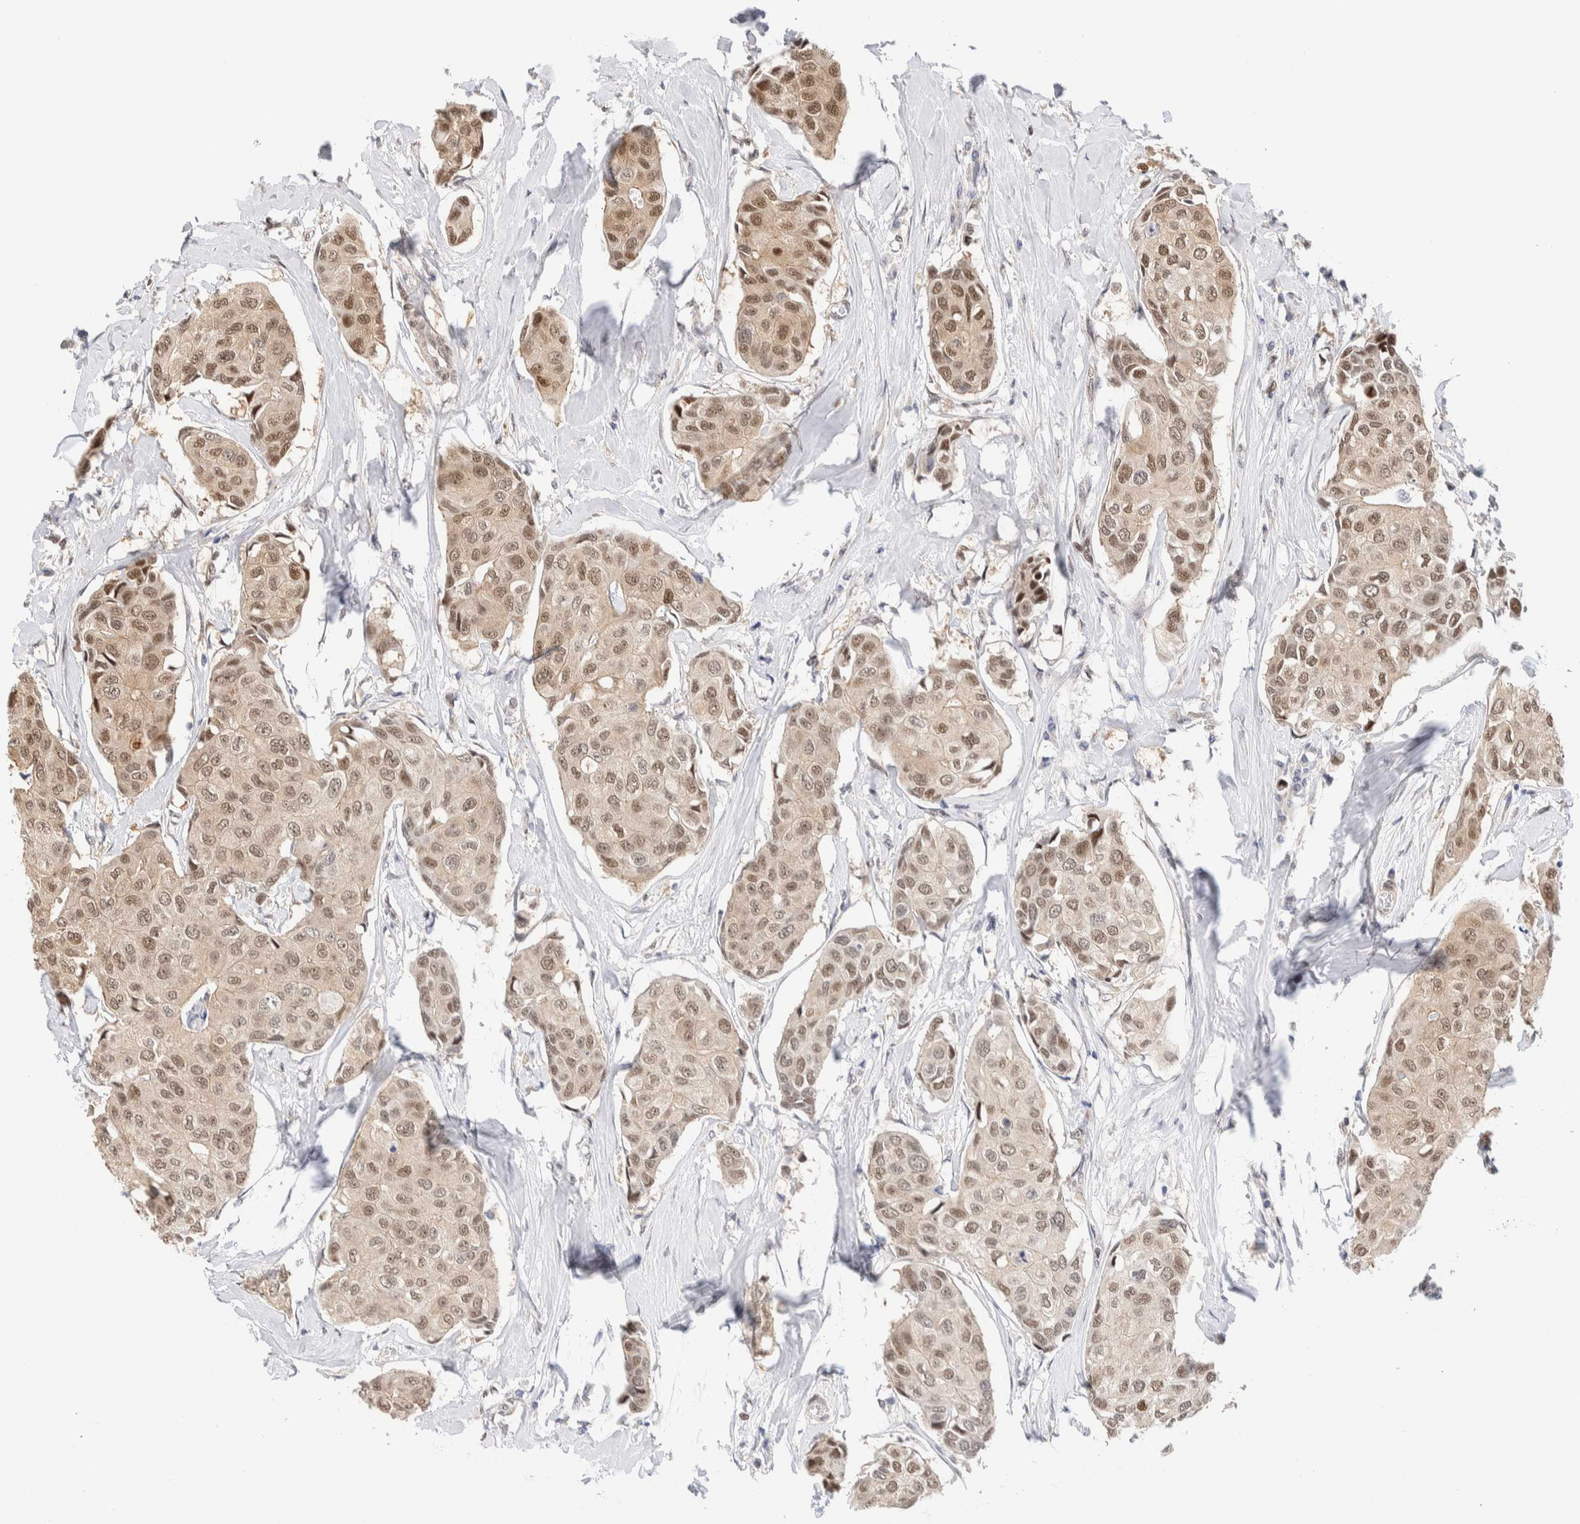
{"staining": {"intensity": "moderate", "quantity": ">75%", "location": "cytoplasmic/membranous,nuclear"}, "tissue": "breast cancer", "cell_type": "Tumor cells", "image_type": "cancer", "snomed": [{"axis": "morphology", "description": "Duct carcinoma"}, {"axis": "topography", "description": "Breast"}], "caption": "Protein analysis of infiltrating ductal carcinoma (breast) tissue shows moderate cytoplasmic/membranous and nuclear expression in about >75% of tumor cells. (DAB (3,3'-diaminobenzidine) IHC, brown staining for protein, blue staining for nuclei).", "gene": "NSMAF", "patient": {"sex": "female", "age": 80}}